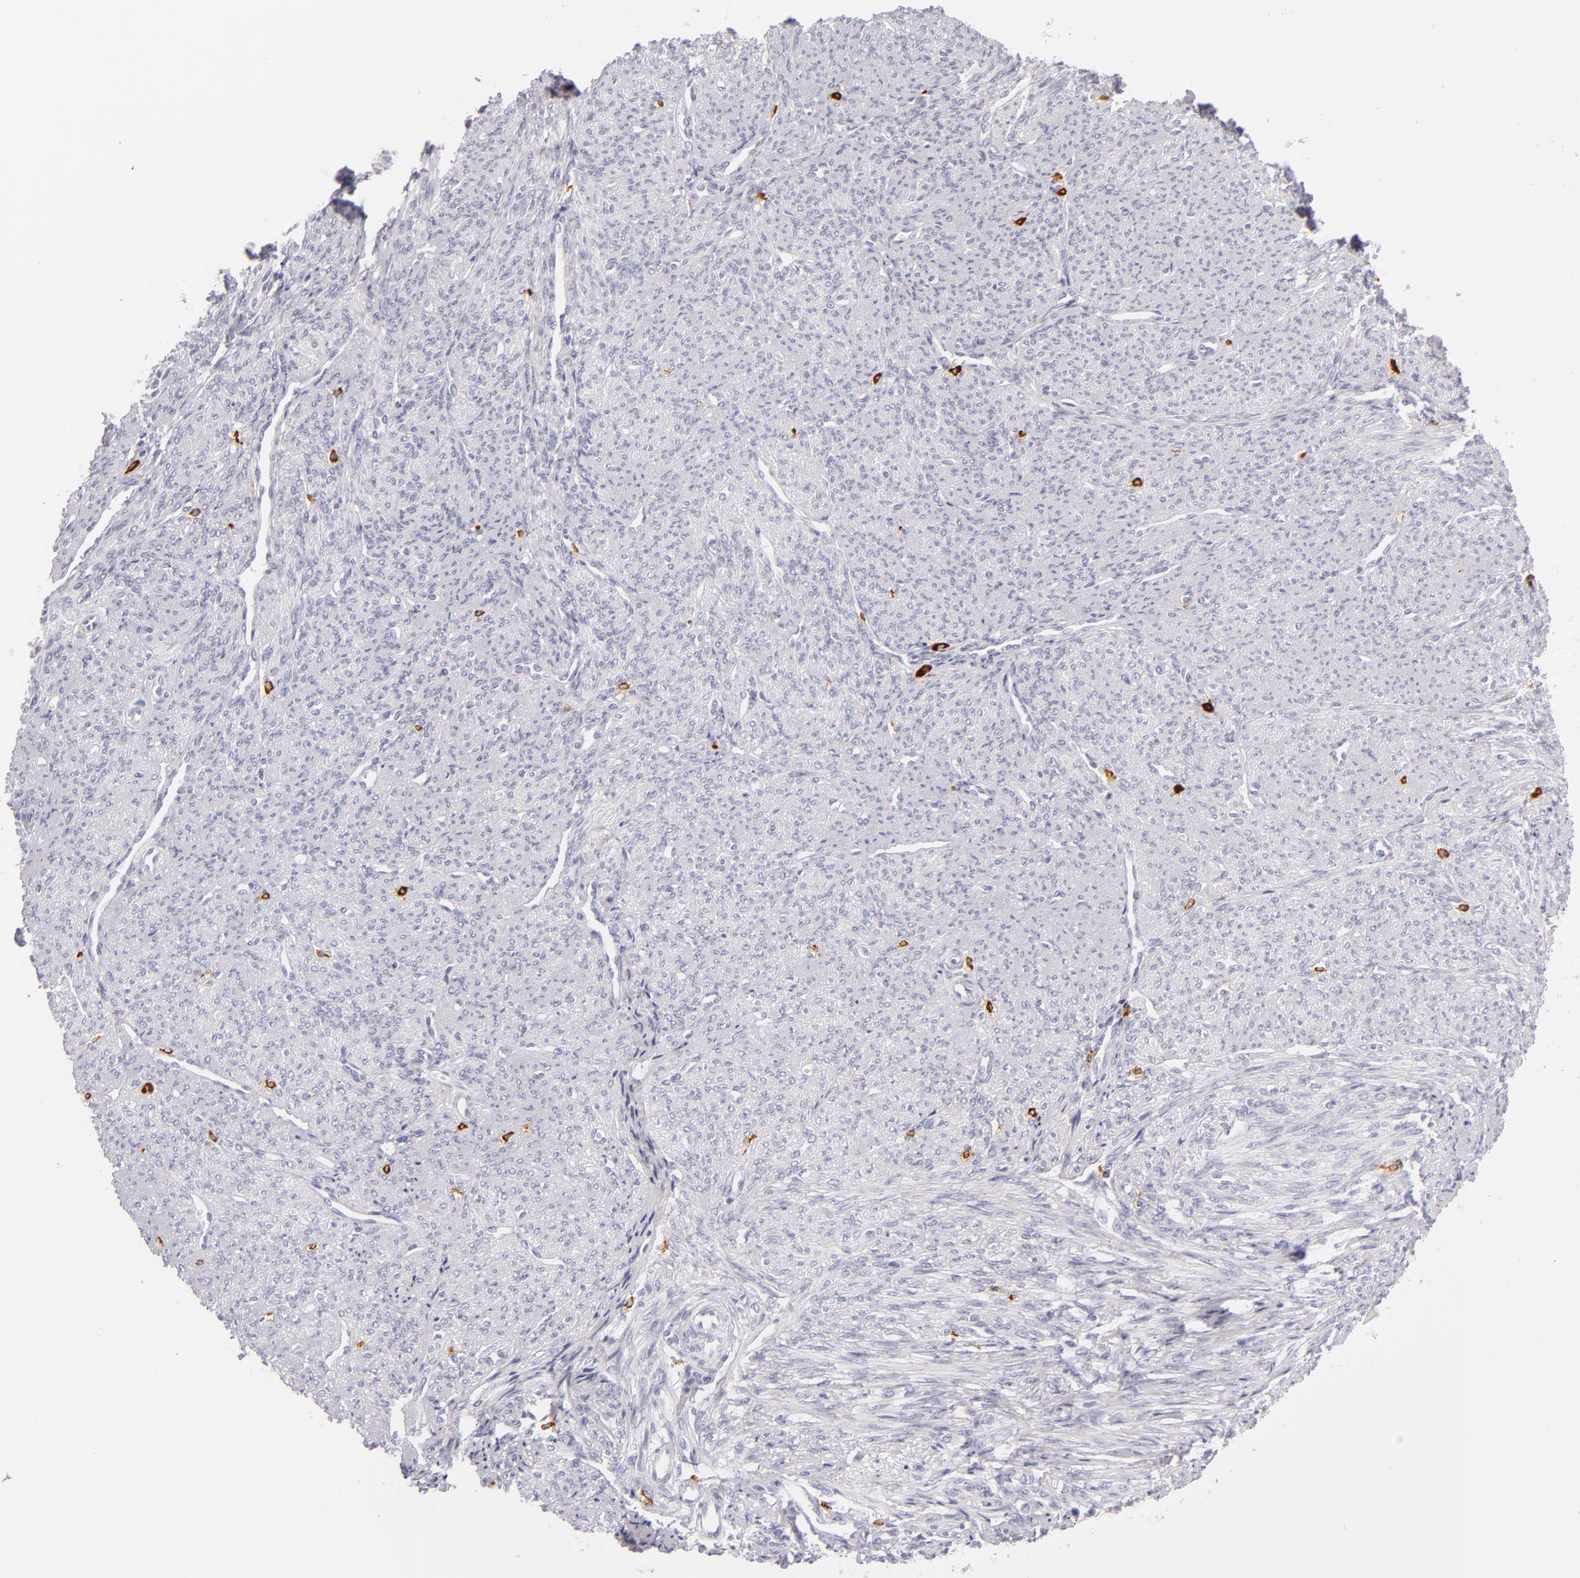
{"staining": {"intensity": "negative", "quantity": "none", "location": "none"}, "tissue": "smooth muscle", "cell_type": "Smooth muscle cells", "image_type": "normal", "snomed": [{"axis": "morphology", "description": "Normal tissue, NOS"}, {"axis": "topography", "description": "Cervix"}, {"axis": "topography", "description": "Endometrium"}], "caption": "DAB immunohistochemical staining of normal human smooth muscle demonstrates no significant positivity in smooth muscle cells.", "gene": "TPSD1", "patient": {"sex": "female", "age": 65}}